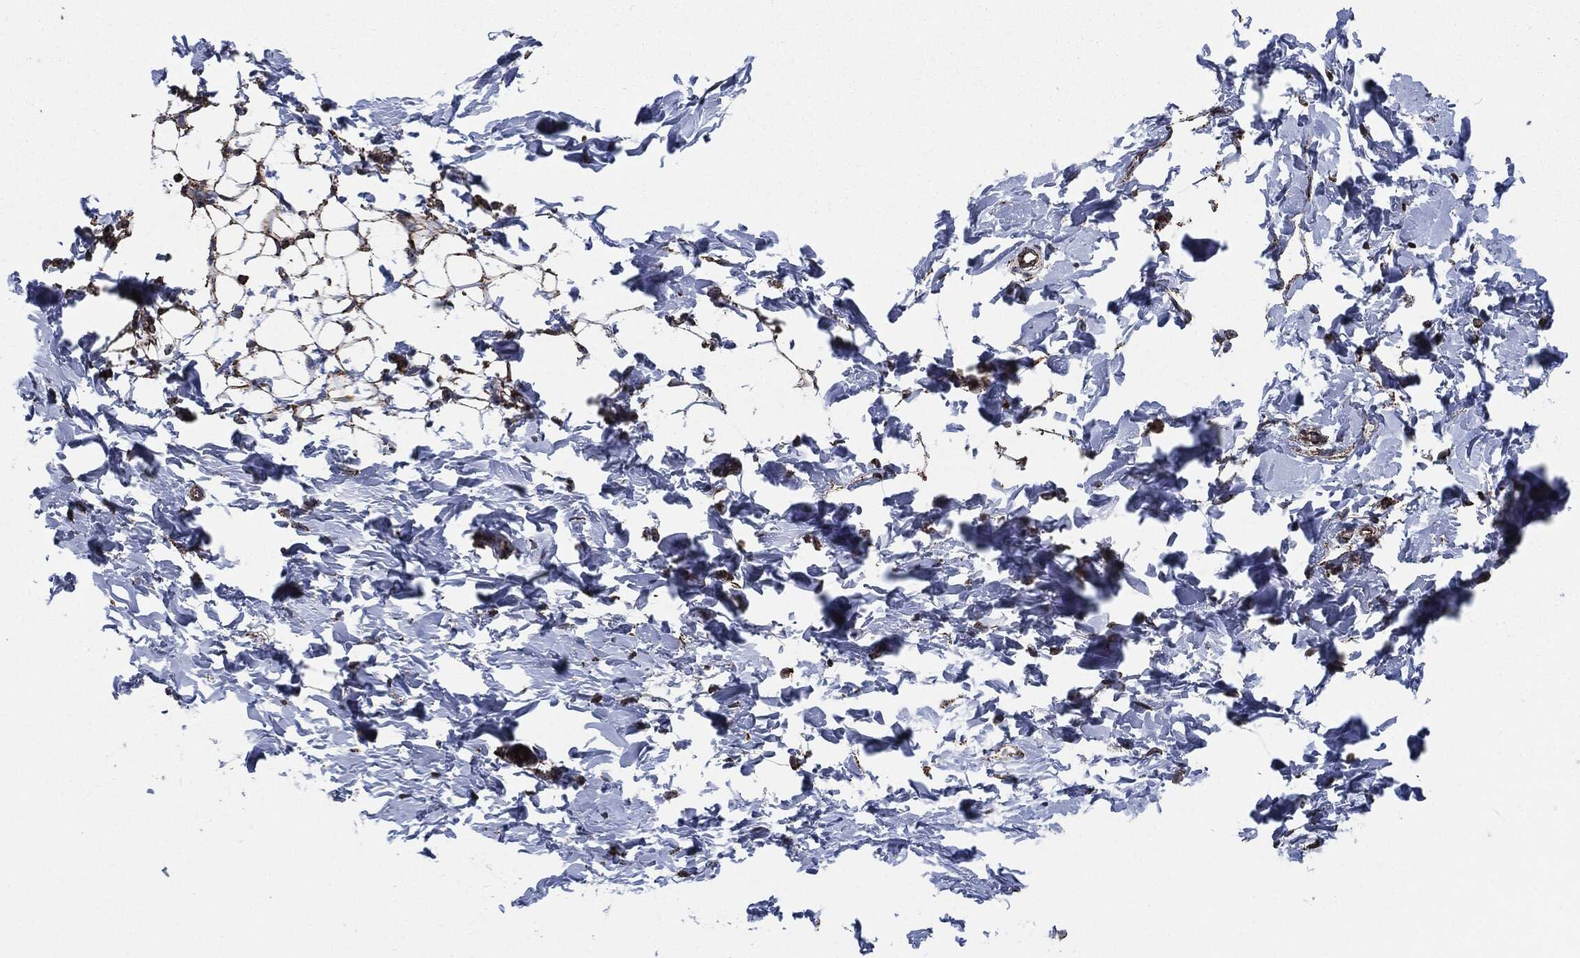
{"staining": {"intensity": "strong", "quantity": ">75%", "location": "cytoplasmic/membranous"}, "tissue": "breast", "cell_type": "Adipocytes", "image_type": "normal", "snomed": [{"axis": "morphology", "description": "Normal tissue, NOS"}, {"axis": "topography", "description": "Breast"}], "caption": "IHC micrograph of benign breast: breast stained using immunohistochemistry (IHC) displays high levels of strong protein expression localized specifically in the cytoplasmic/membranous of adipocytes, appearing as a cytoplasmic/membranous brown color.", "gene": "FH", "patient": {"sex": "female", "age": 37}}